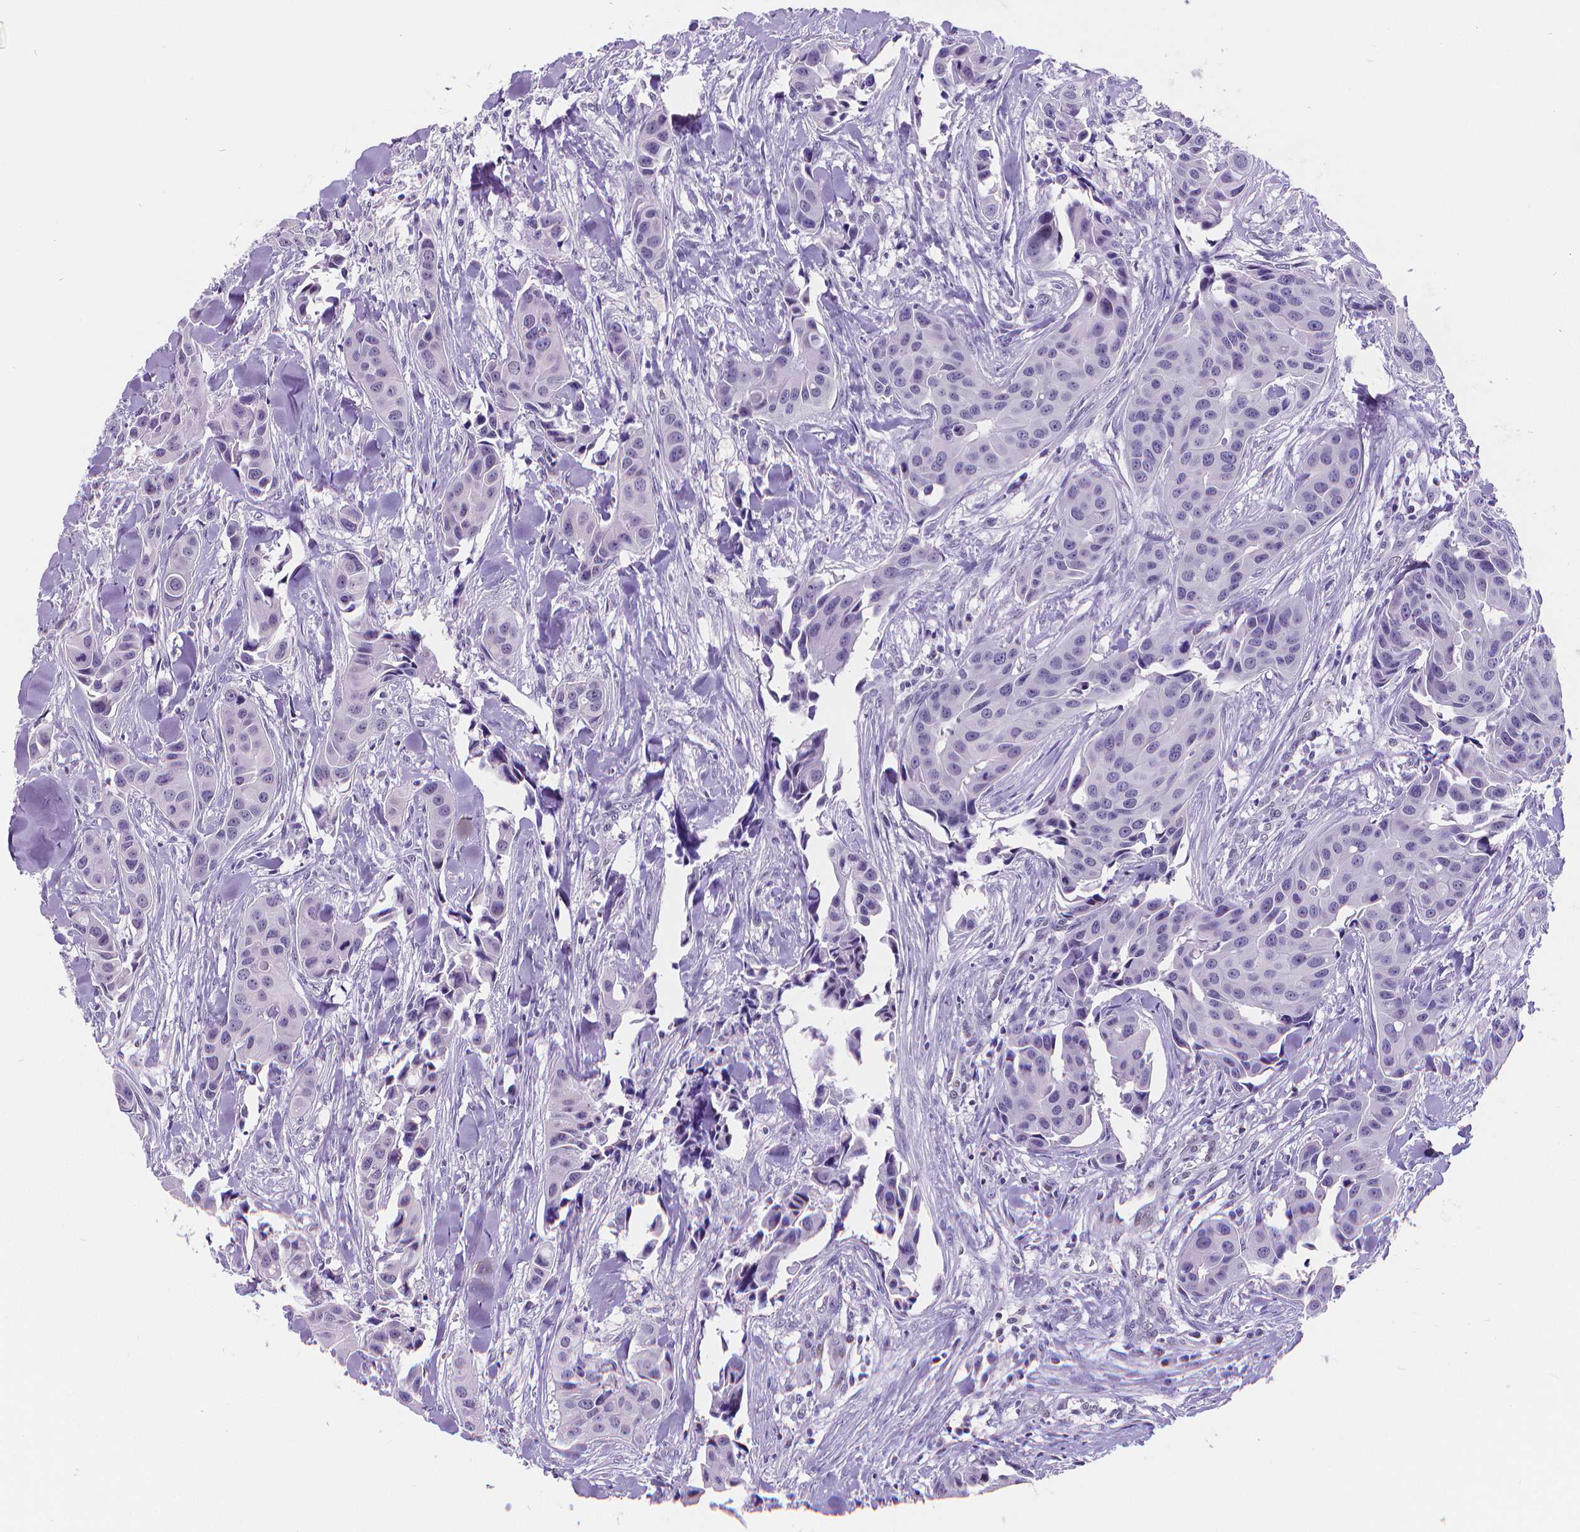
{"staining": {"intensity": "negative", "quantity": "none", "location": "none"}, "tissue": "head and neck cancer", "cell_type": "Tumor cells", "image_type": "cancer", "snomed": [{"axis": "morphology", "description": "Adenocarcinoma, NOS"}, {"axis": "topography", "description": "Head-Neck"}], "caption": "Tumor cells show no significant protein expression in head and neck cancer.", "gene": "MEF2C", "patient": {"sex": "male", "age": 76}}